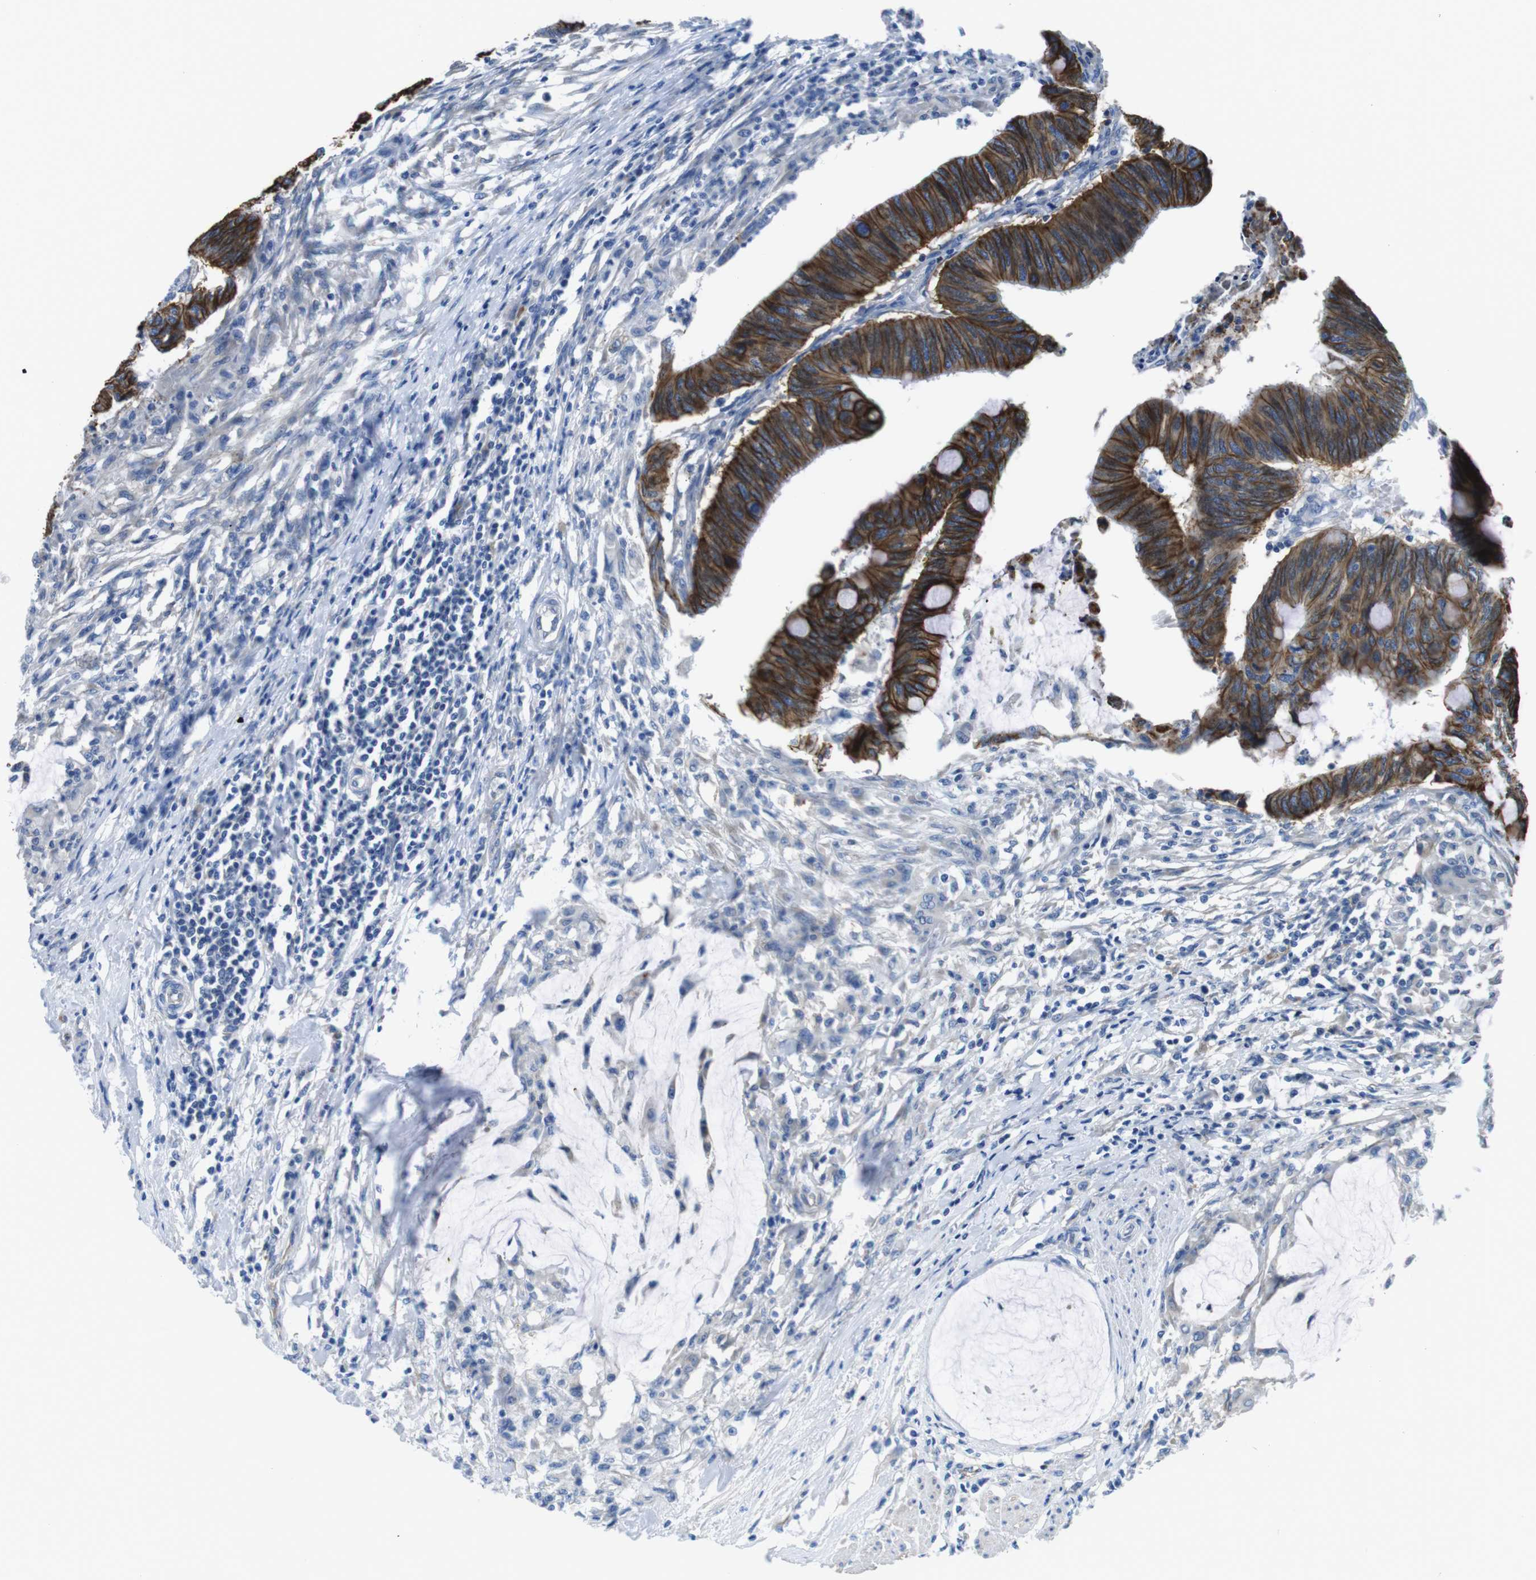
{"staining": {"intensity": "strong", "quantity": ">75%", "location": "cytoplasmic/membranous"}, "tissue": "colorectal cancer", "cell_type": "Tumor cells", "image_type": "cancer", "snomed": [{"axis": "morphology", "description": "Normal tissue, NOS"}, {"axis": "morphology", "description": "Adenocarcinoma, NOS"}, {"axis": "topography", "description": "Rectum"}, {"axis": "topography", "description": "Peripheral nerve tissue"}], "caption": "Colorectal cancer stained for a protein displays strong cytoplasmic/membranous positivity in tumor cells. The protein of interest is shown in brown color, while the nuclei are stained blue.", "gene": "CDH8", "patient": {"sex": "male", "age": 92}}